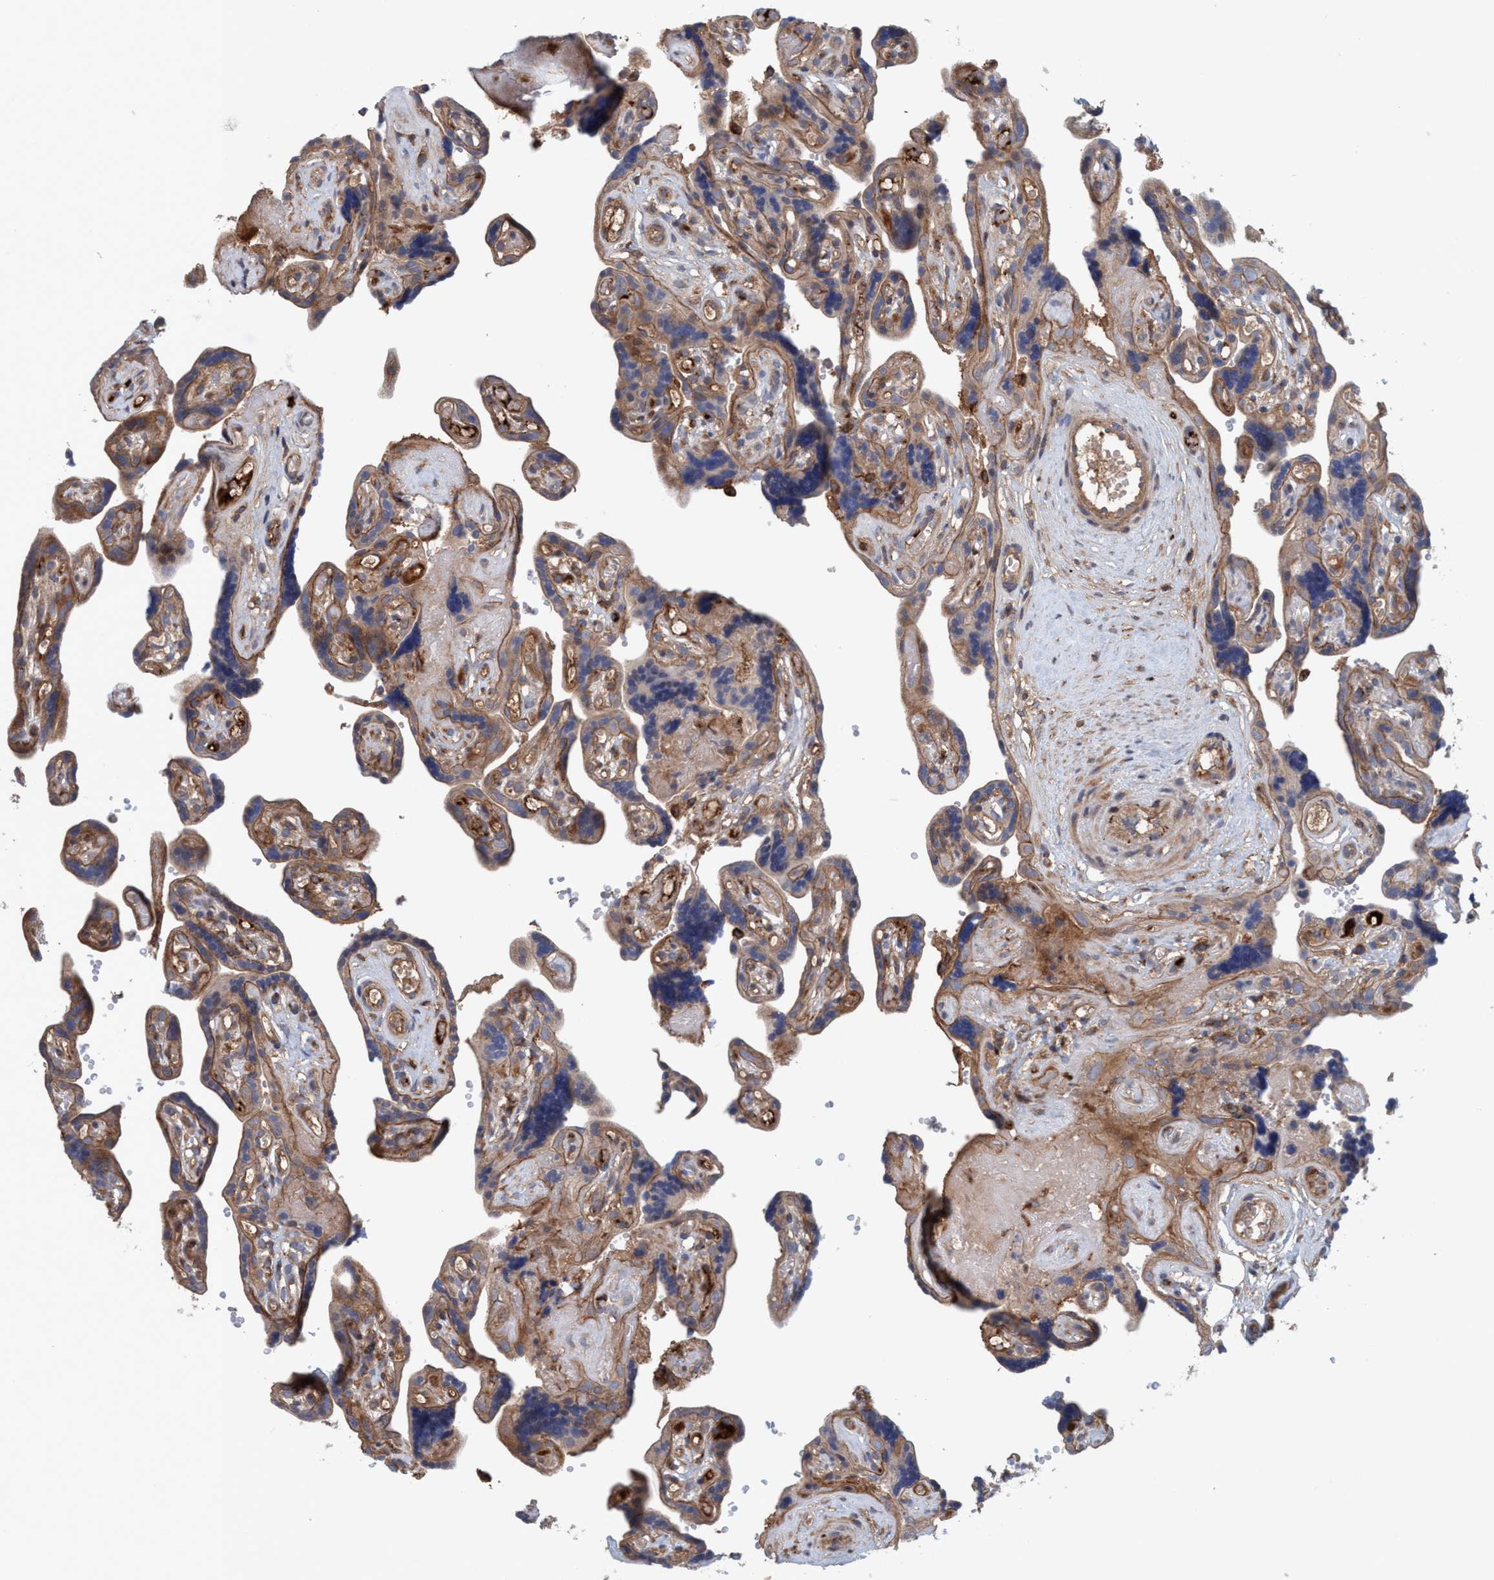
{"staining": {"intensity": "moderate", "quantity": ">75%", "location": "cytoplasmic/membranous"}, "tissue": "placenta", "cell_type": "Trophoblastic cells", "image_type": "normal", "snomed": [{"axis": "morphology", "description": "Normal tissue, NOS"}, {"axis": "topography", "description": "Placenta"}], "caption": "Normal placenta displays moderate cytoplasmic/membranous staining in about >75% of trophoblastic cells, visualized by immunohistochemistry.", "gene": "SPECC1", "patient": {"sex": "female", "age": 30}}